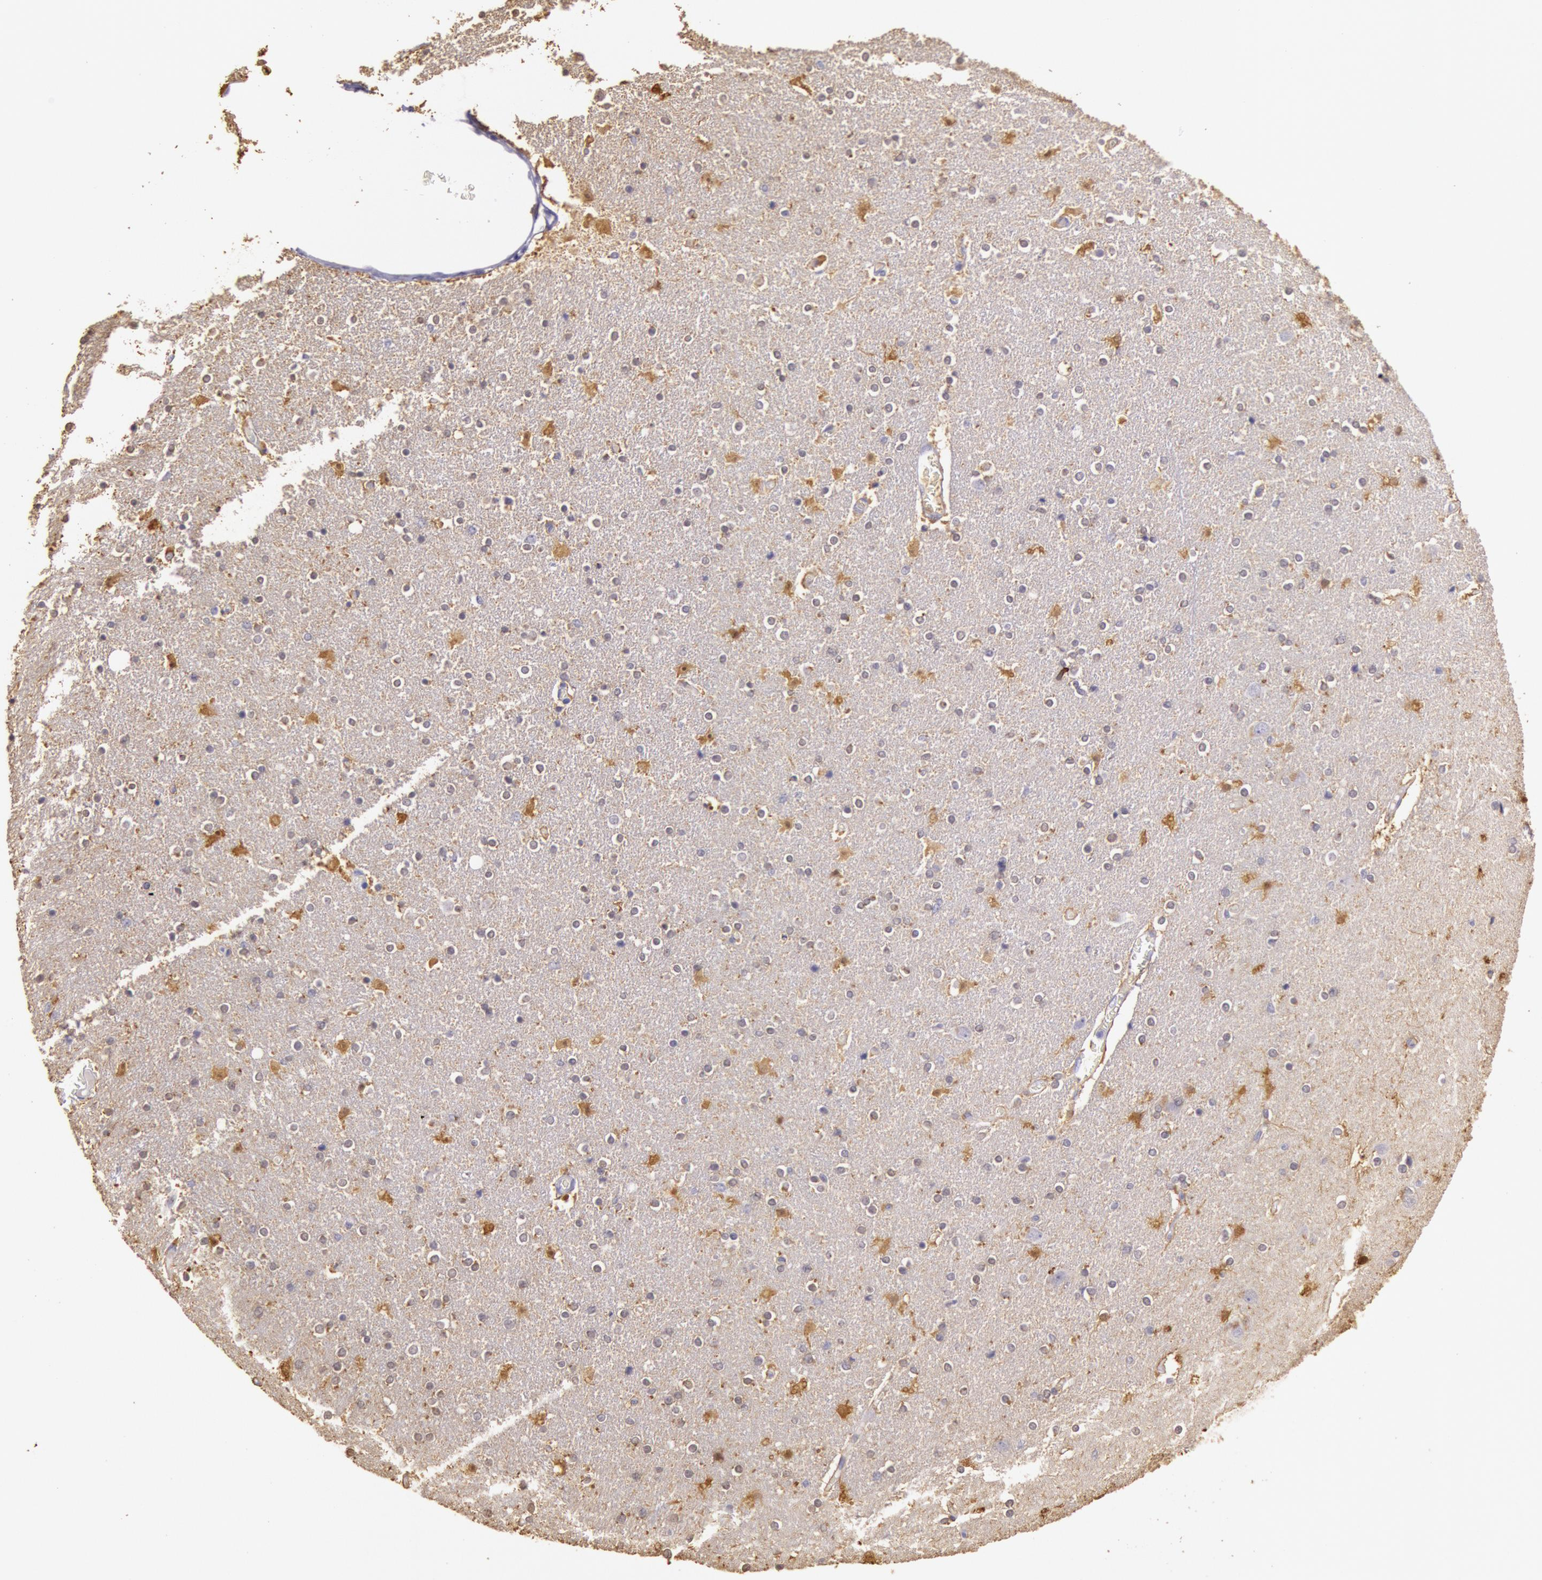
{"staining": {"intensity": "moderate", "quantity": "<25%", "location": "cytoplasmic/membranous"}, "tissue": "caudate", "cell_type": "Glial cells", "image_type": "normal", "snomed": [{"axis": "morphology", "description": "Normal tissue, NOS"}, {"axis": "topography", "description": "Lateral ventricle wall"}], "caption": "Protein positivity by immunohistochemistry reveals moderate cytoplasmic/membranous staining in approximately <25% of glial cells in normal caudate.", "gene": "CKB", "patient": {"sex": "female", "age": 54}}